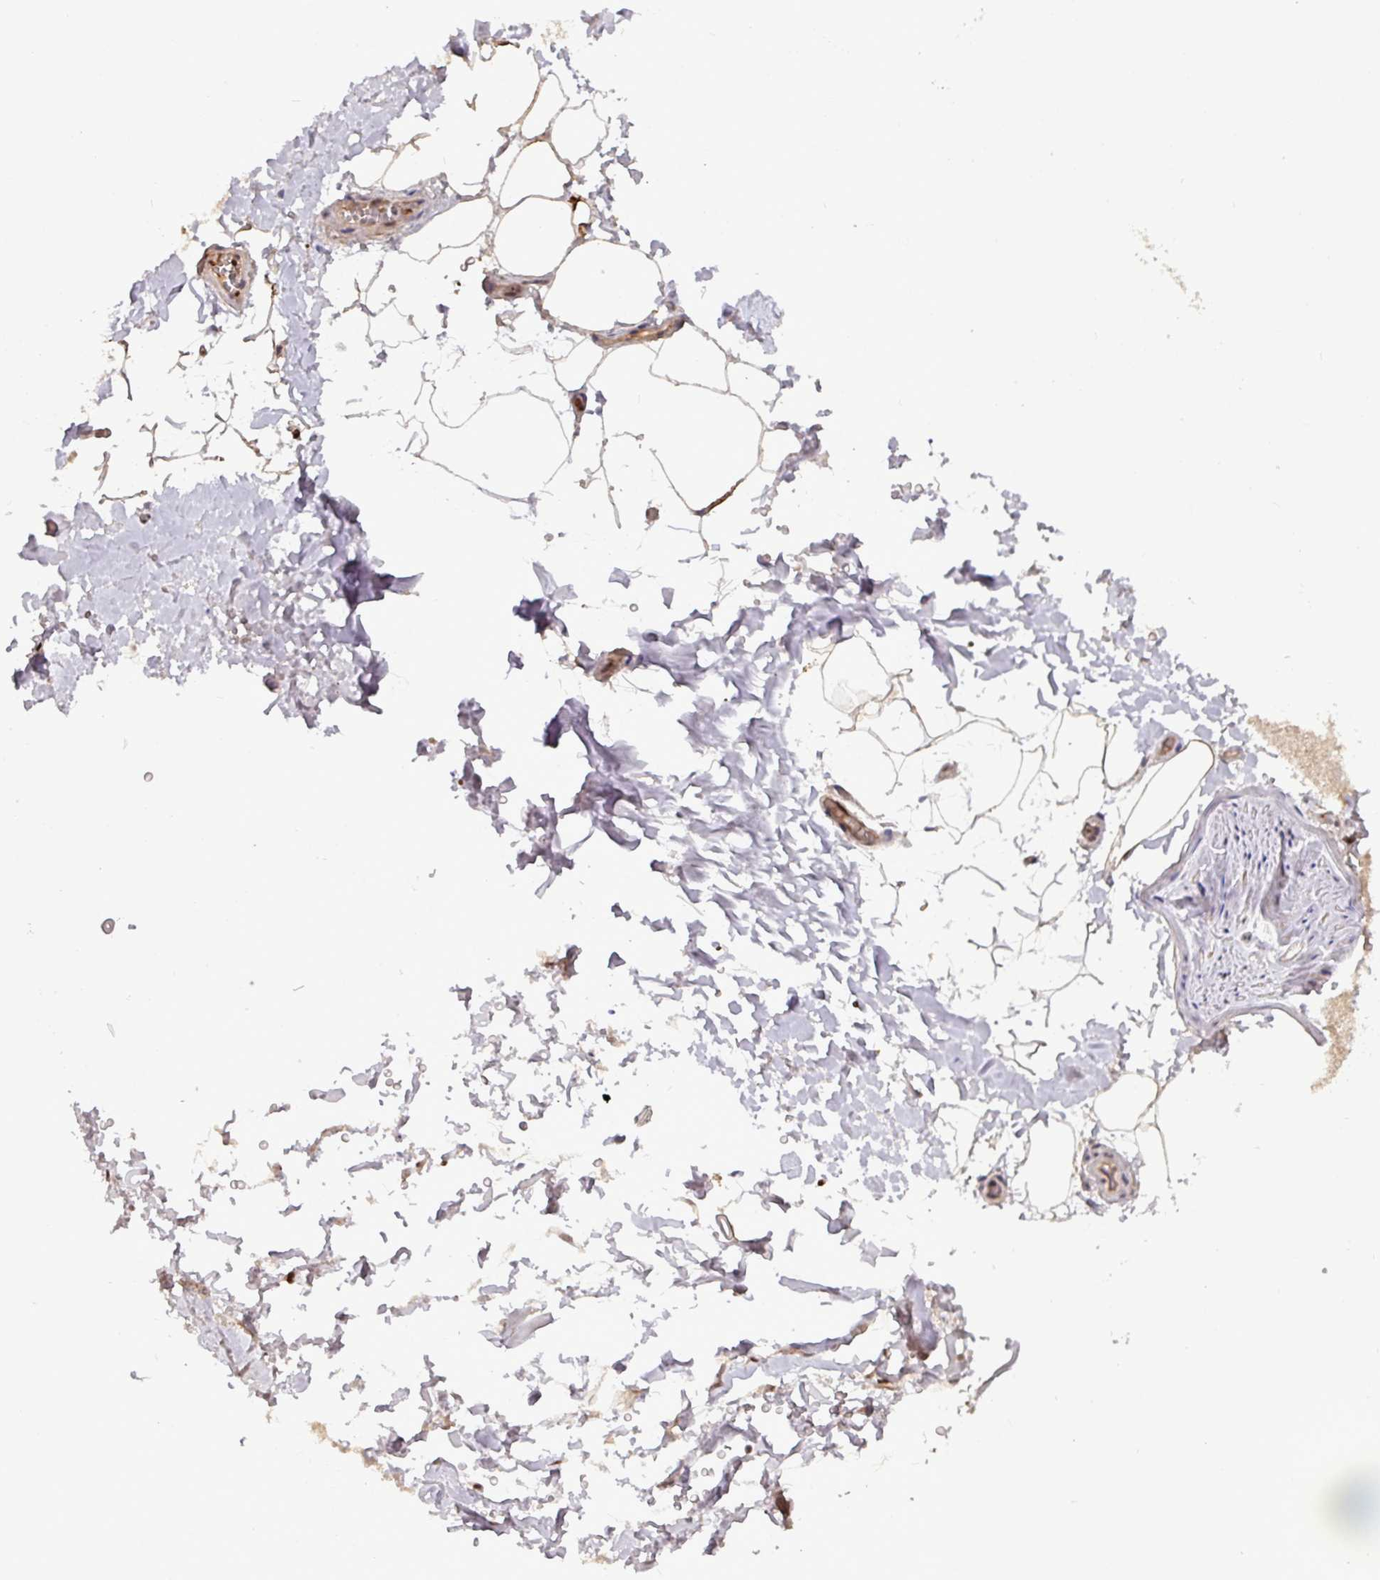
{"staining": {"intensity": "weak", "quantity": "25%-75%", "location": "cytoplasmic/membranous,nuclear"}, "tissue": "adipose tissue", "cell_type": "Adipocytes", "image_type": "normal", "snomed": [{"axis": "morphology", "description": "Normal tissue, NOS"}, {"axis": "topography", "description": "Vascular tissue"}, {"axis": "topography", "description": "Peripheral nerve tissue"}], "caption": "Adipose tissue stained with a brown dye demonstrates weak cytoplasmic/membranous,nuclear positive expression in about 25%-75% of adipocytes.", "gene": "CIC", "patient": {"sex": "male", "age": 41}}